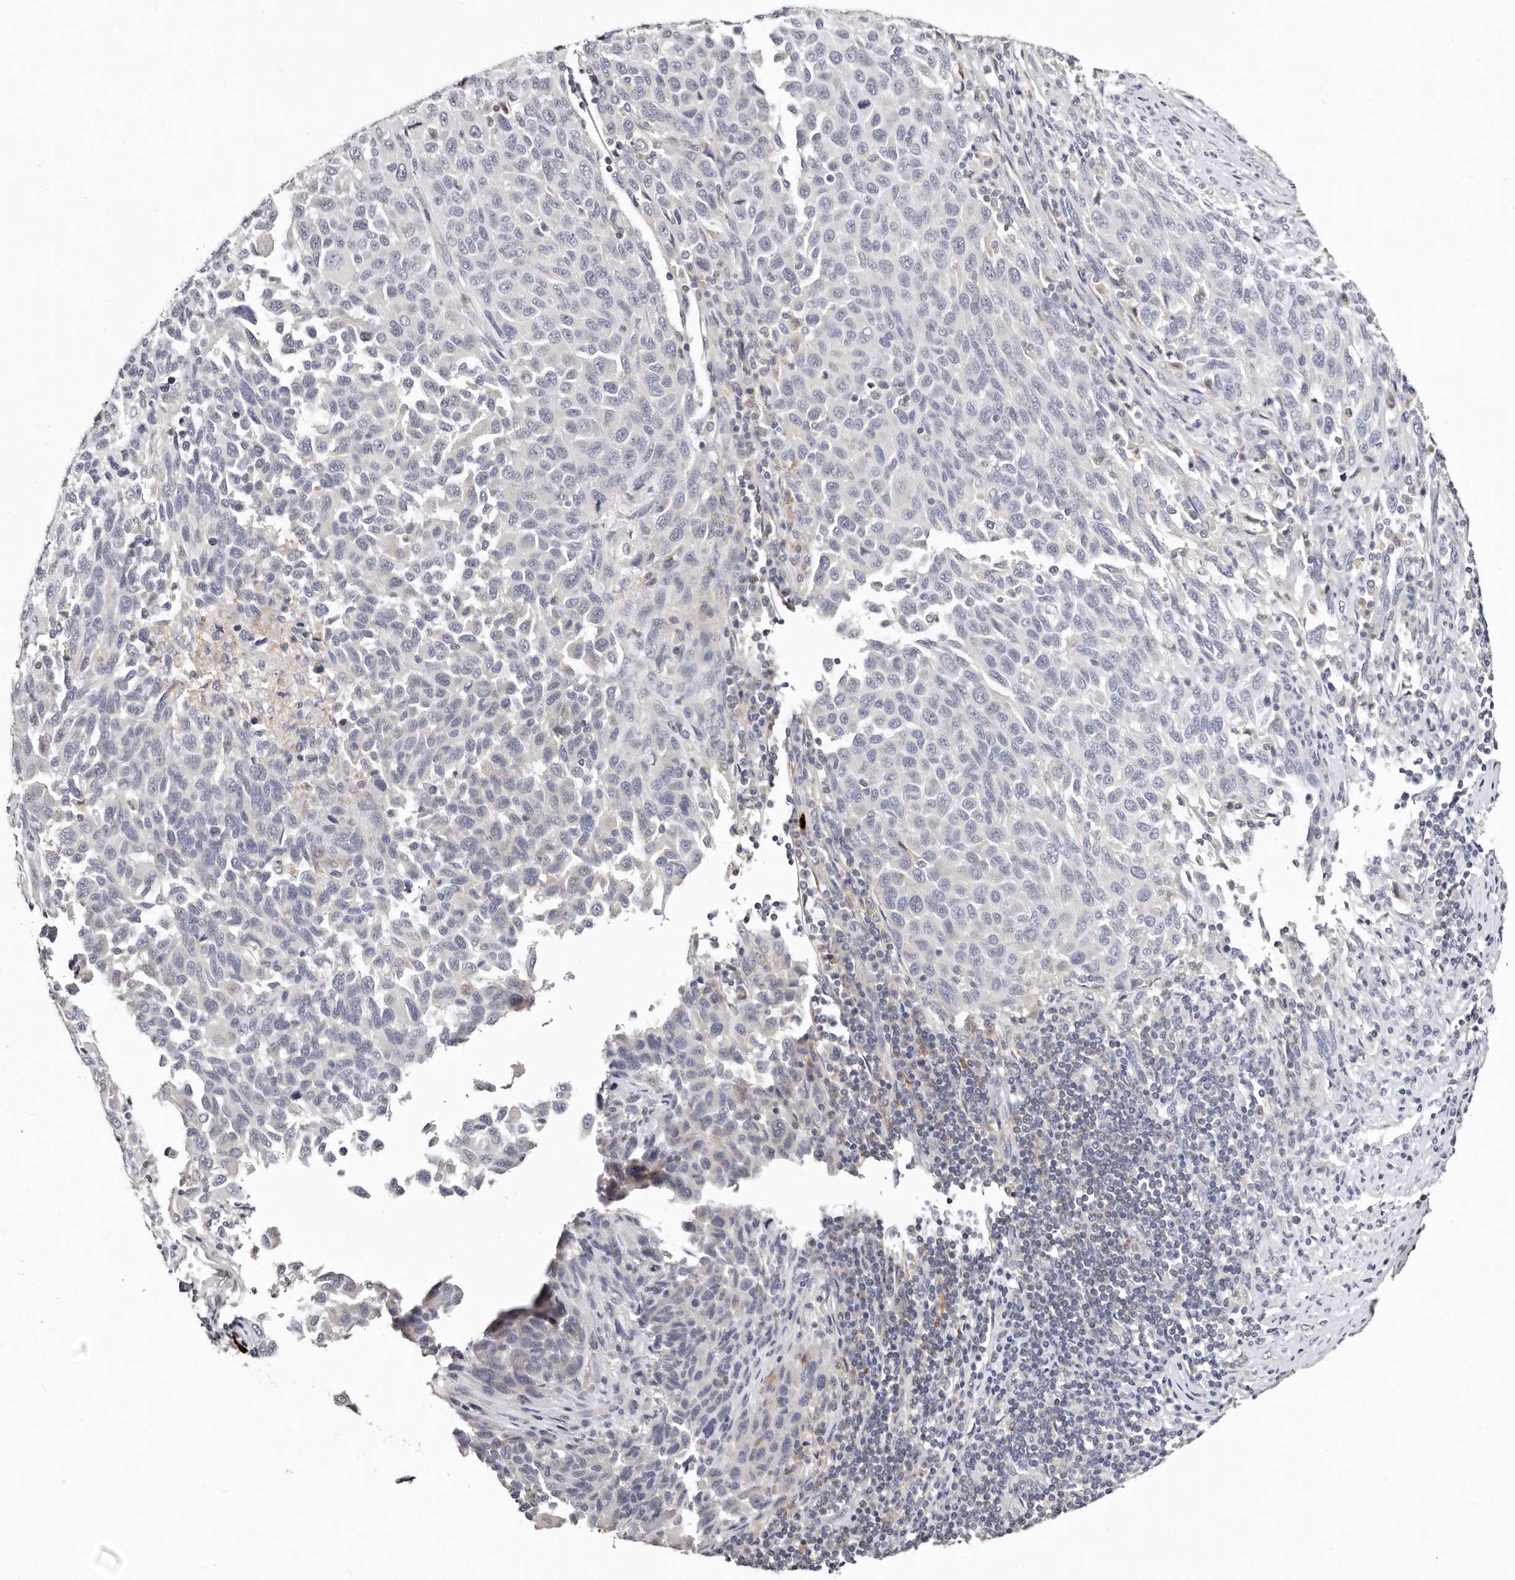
{"staining": {"intensity": "negative", "quantity": "none", "location": "none"}, "tissue": "melanoma", "cell_type": "Tumor cells", "image_type": "cancer", "snomed": [{"axis": "morphology", "description": "Malignant melanoma, Metastatic site"}, {"axis": "topography", "description": "Lymph node"}], "caption": "Immunohistochemistry image of melanoma stained for a protein (brown), which reveals no expression in tumor cells.", "gene": "MRPS33", "patient": {"sex": "male", "age": 61}}